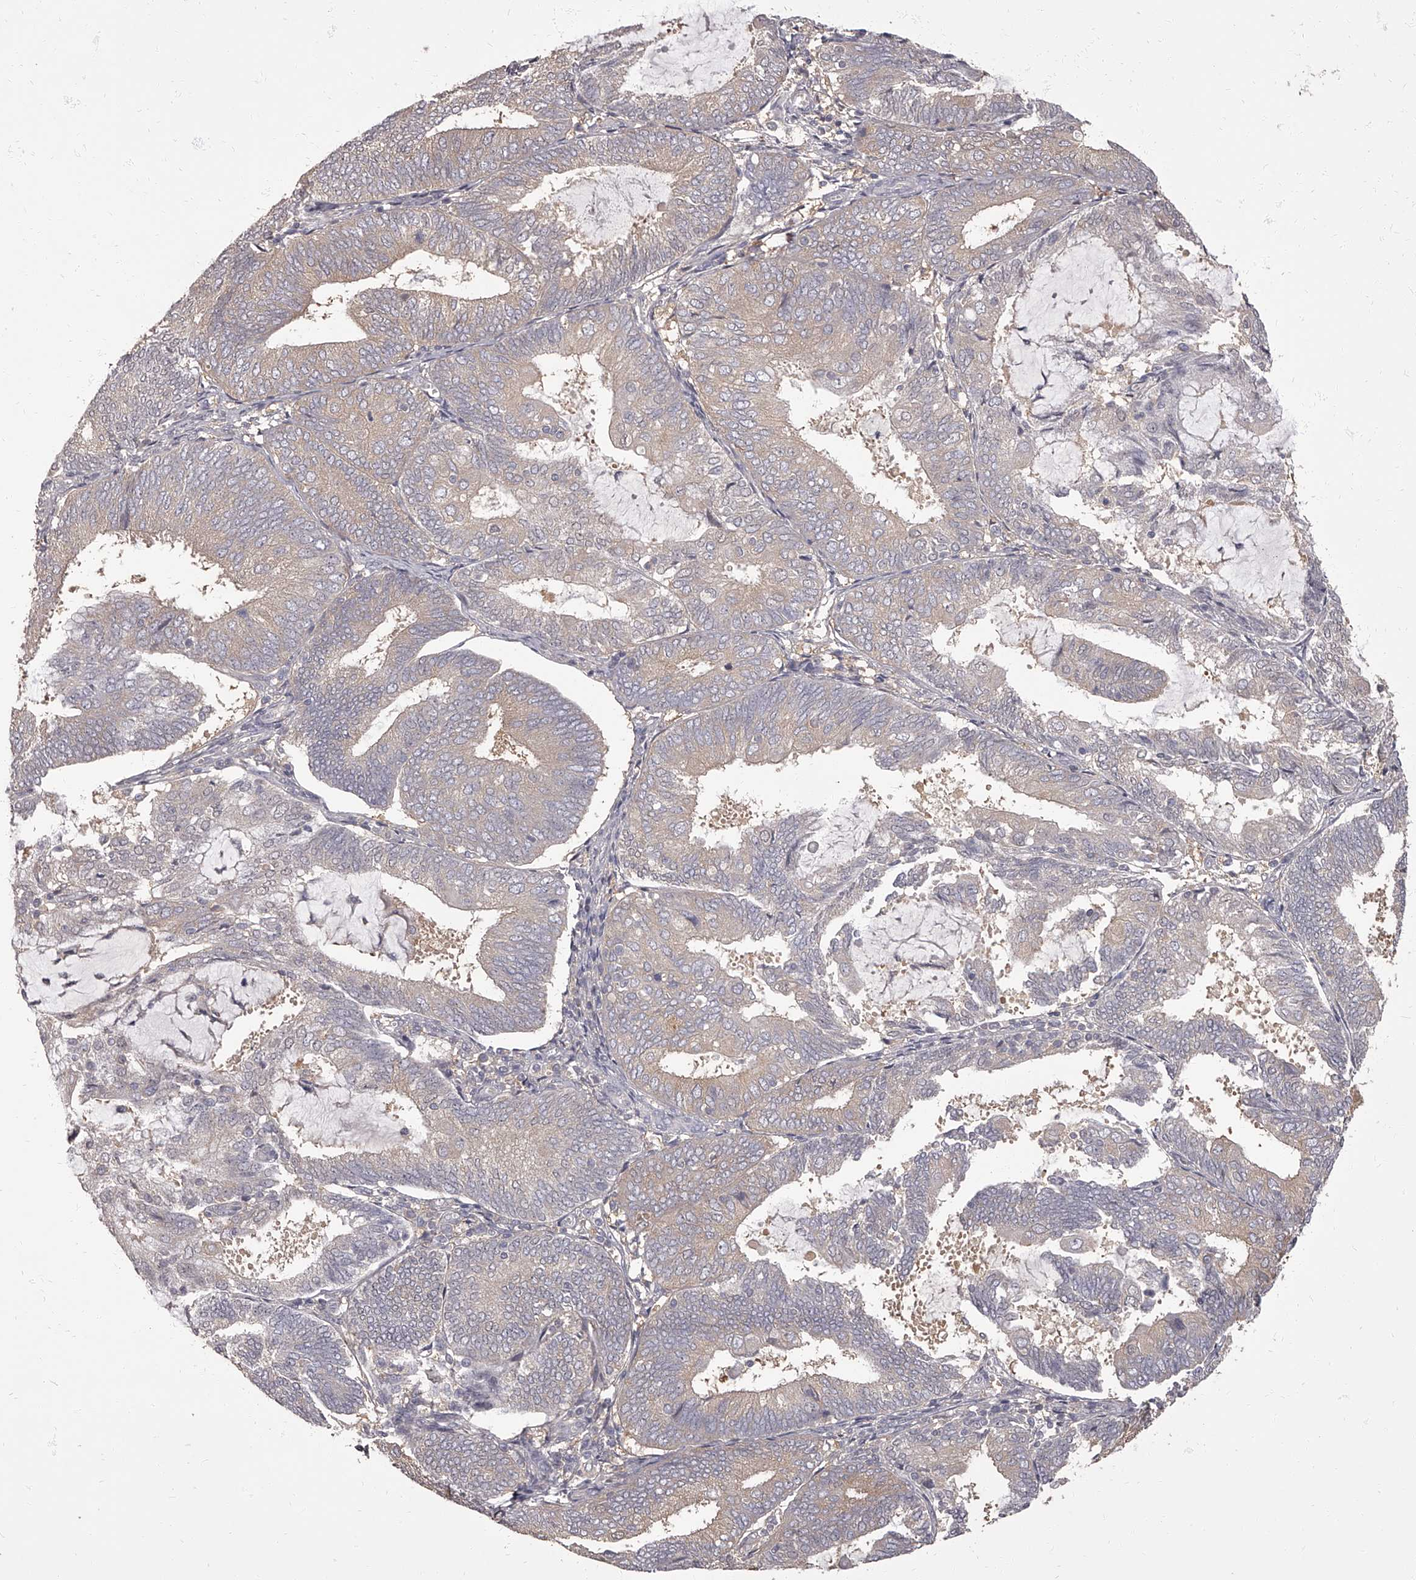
{"staining": {"intensity": "negative", "quantity": "none", "location": "none"}, "tissue": "endometrial cancer", "cell_type": "Tumor cells", "image_type": "cancer", "snomed": [{"axis": "morphology", "description": "Adenocarcinoma, NOS"}, {"axis": "topography", "description": "Endometrium"}], "caption": "This is an immunohistochemistry image of human endometrial cancer (adenocarcinoma). There is no positivity in tumor cells.", "gene": "APEH", "patient": {"sex": "female", "age": 81}}